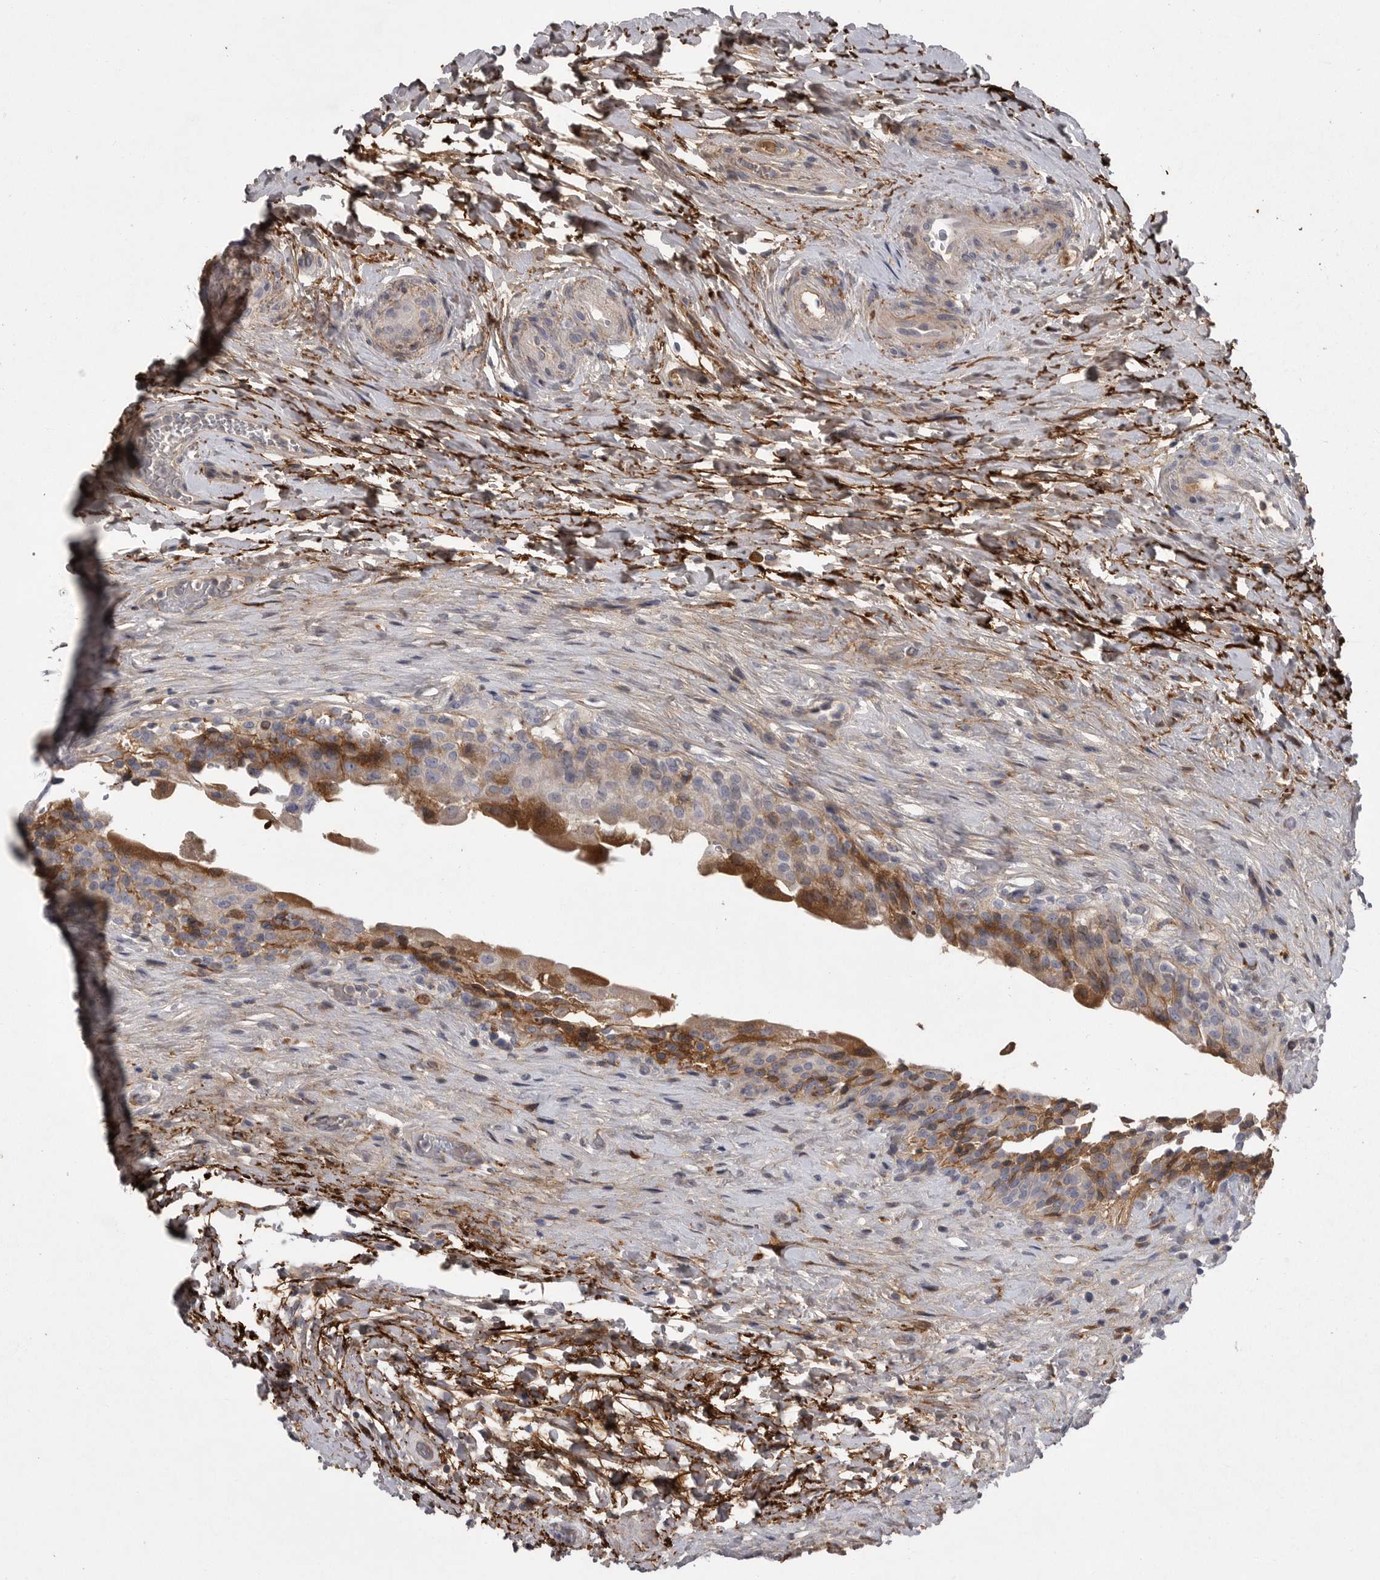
{"staining": {"intensity": "moderate", "quantity": "<25%", "location": "cytoplasmic/membranous"}, "tissue": "urinary bladder", "cell_type": "Urothelial cells", "image_type": "normal", "snomed": [{"axis": "morphology", "description": "Normal tissue, NOS"}, {"axis": "topography", "description": "Urinary bladder"}], "caption": "Immunohistochemistry micrograph of benign urinary bladder stained for a protein (brown), which displays low levels of moderate cytoplasmic/membranous positivity in approximately <25% of urothelial cells.", "gene": "CRP", "patient": {"sex": "male", "age": 74}}